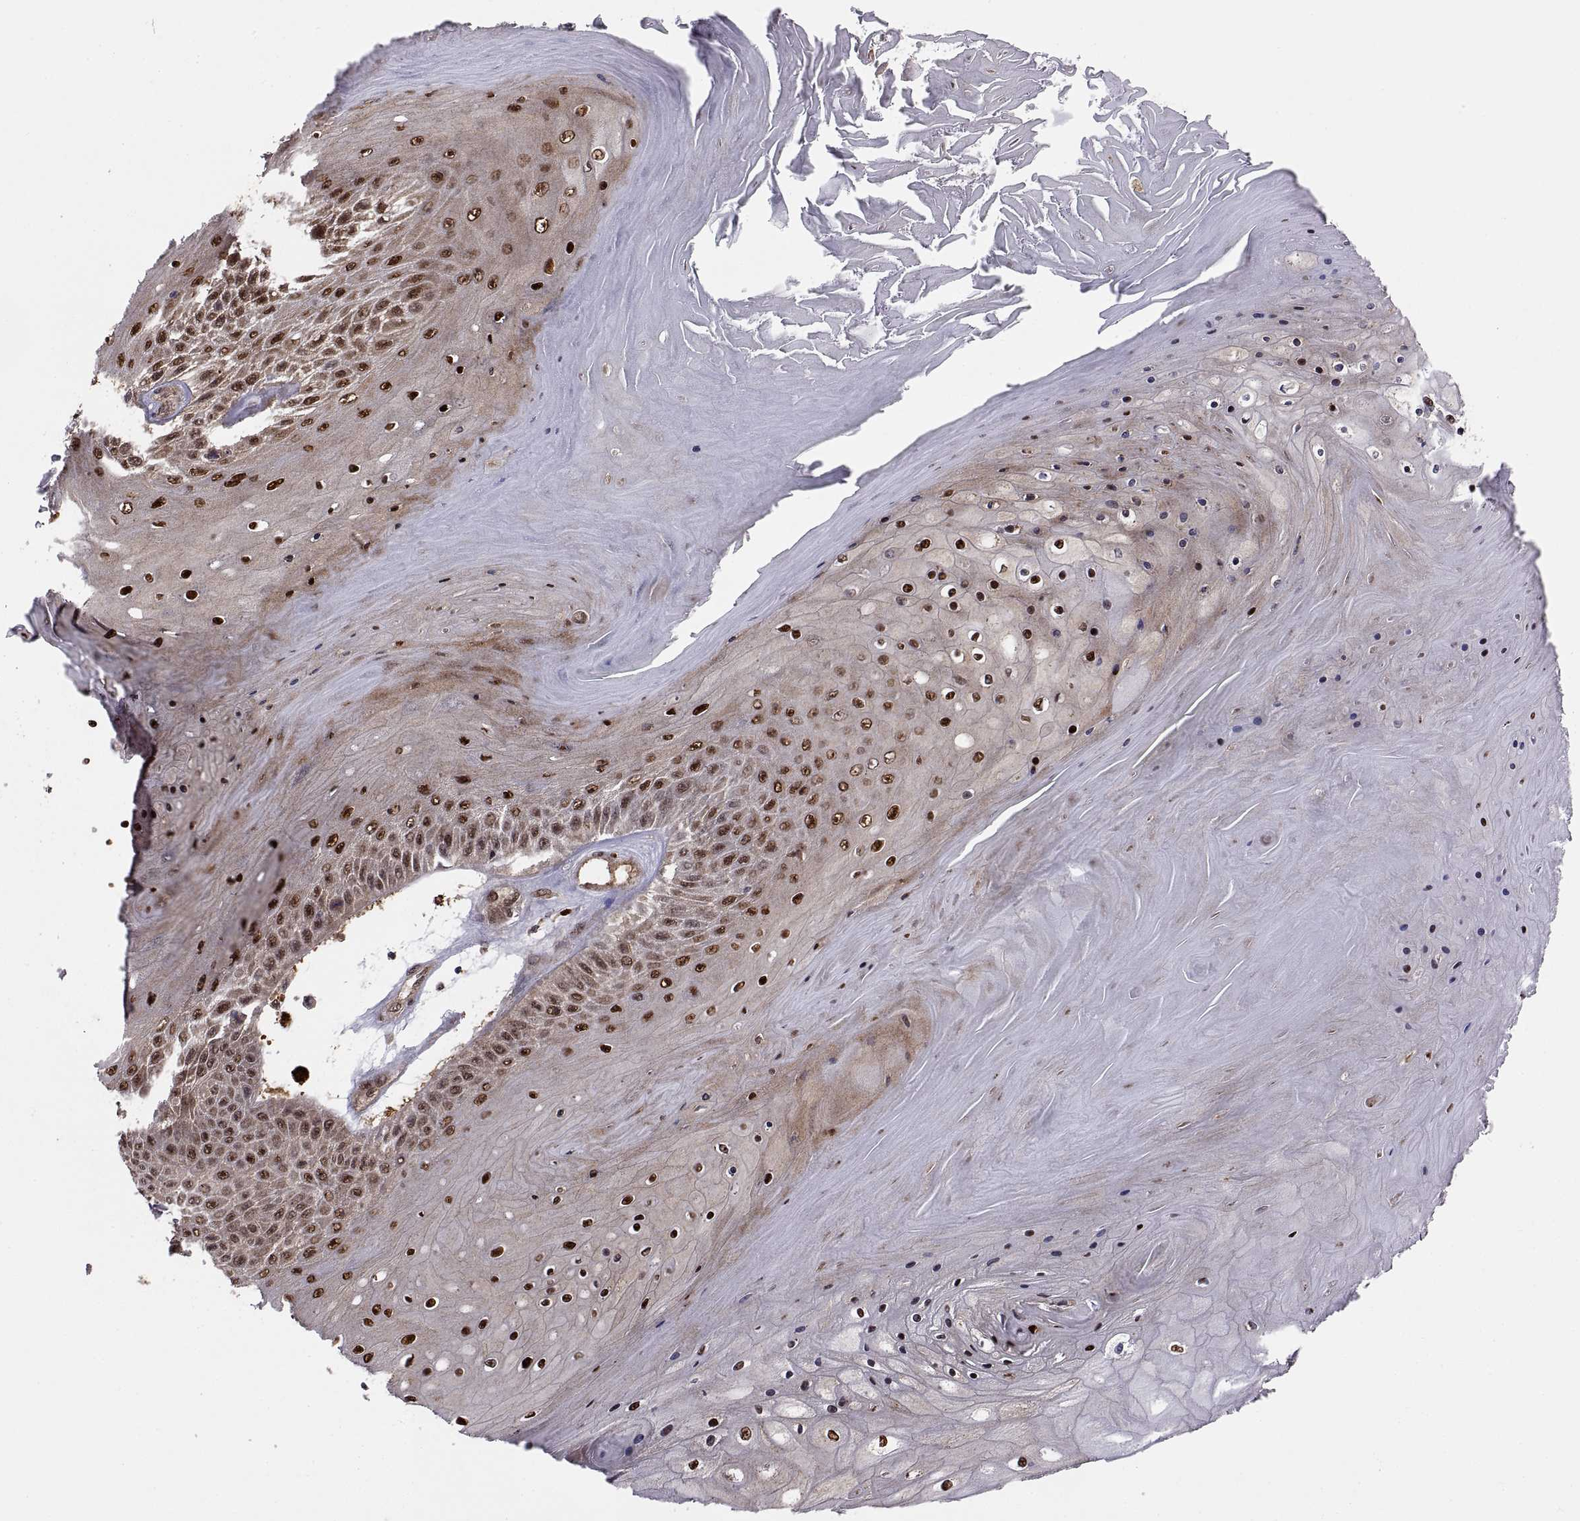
{"staining": {"intensity": "strong", "quantity": ">75%", "location": "nuclear"}, "tissue": "skin cancer", "cell_type": "Tumor cells", "image_type": "cancer", "snomed": [{"axis": "morphology", "description": "Squamous cell carcinoma, NOS"}, {"axis": "topography", "description": "Skin"}], "caption": "Human skin cancer (squamous cell carcinoma) stained with a brown dye demonstrates strong nuclear positive expression in about >75% of tumor cells.", "gene": "PSMC2", "patient": {"sex": "male", "age": 62}}